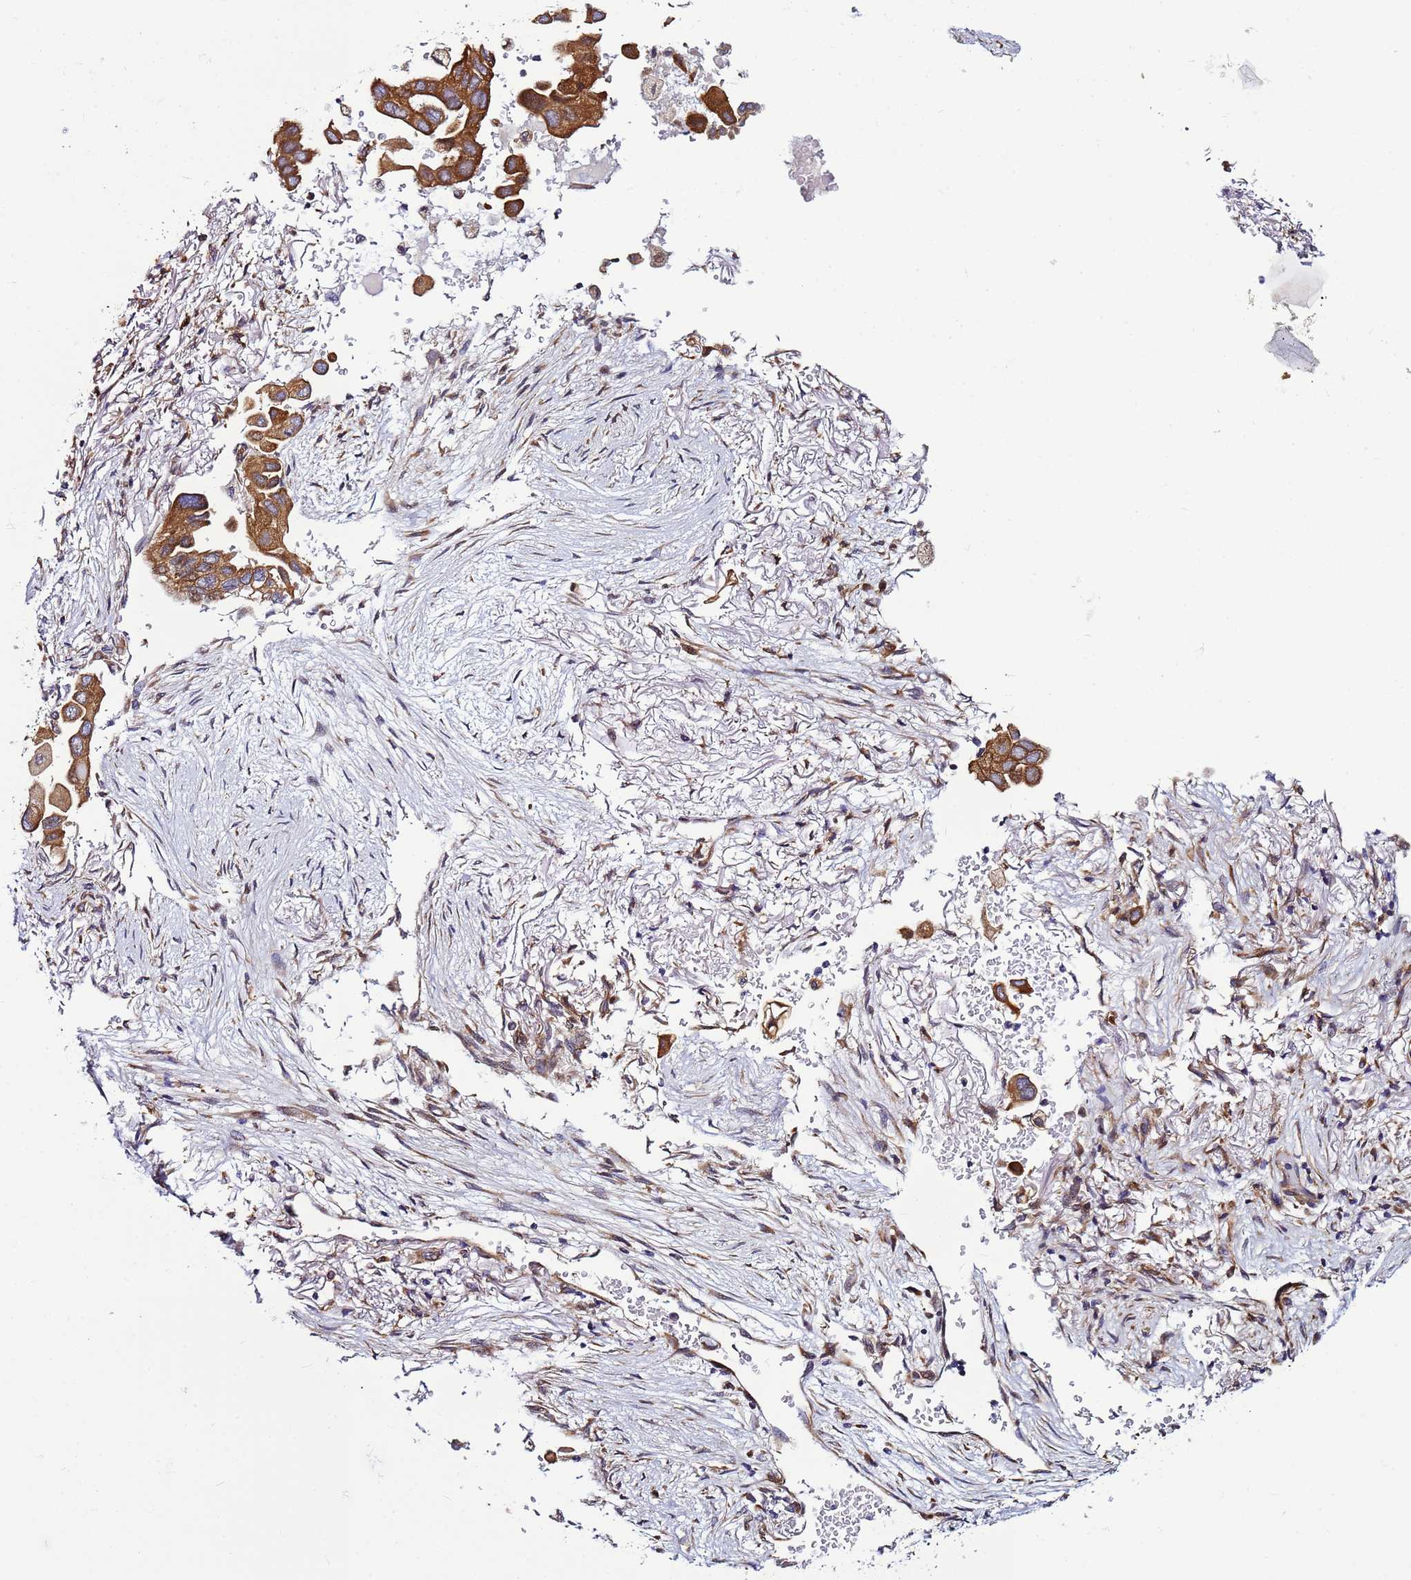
{"staining": {"intensity": "moderate", "quantity": ">75%", "location": "cytoplasmic/membranous"}, "tissue": "lung cancer", "cell_type": "Tumor cells", "image_type": "cancer", "snomed": [{"axis": "morphology", "description": "Adenocarcinoma, NOS"}, {"axis": "topography", "description": "Lung"}], "caption": "DAB immunohistochemical staining of lung adenocarcinoma demonstrates moderate cytoplasmic/membranous protein positivity in about >75% of tumor cells.", "gene": "MCRIP1", "patient": {"sex": "female", "age": 76}}